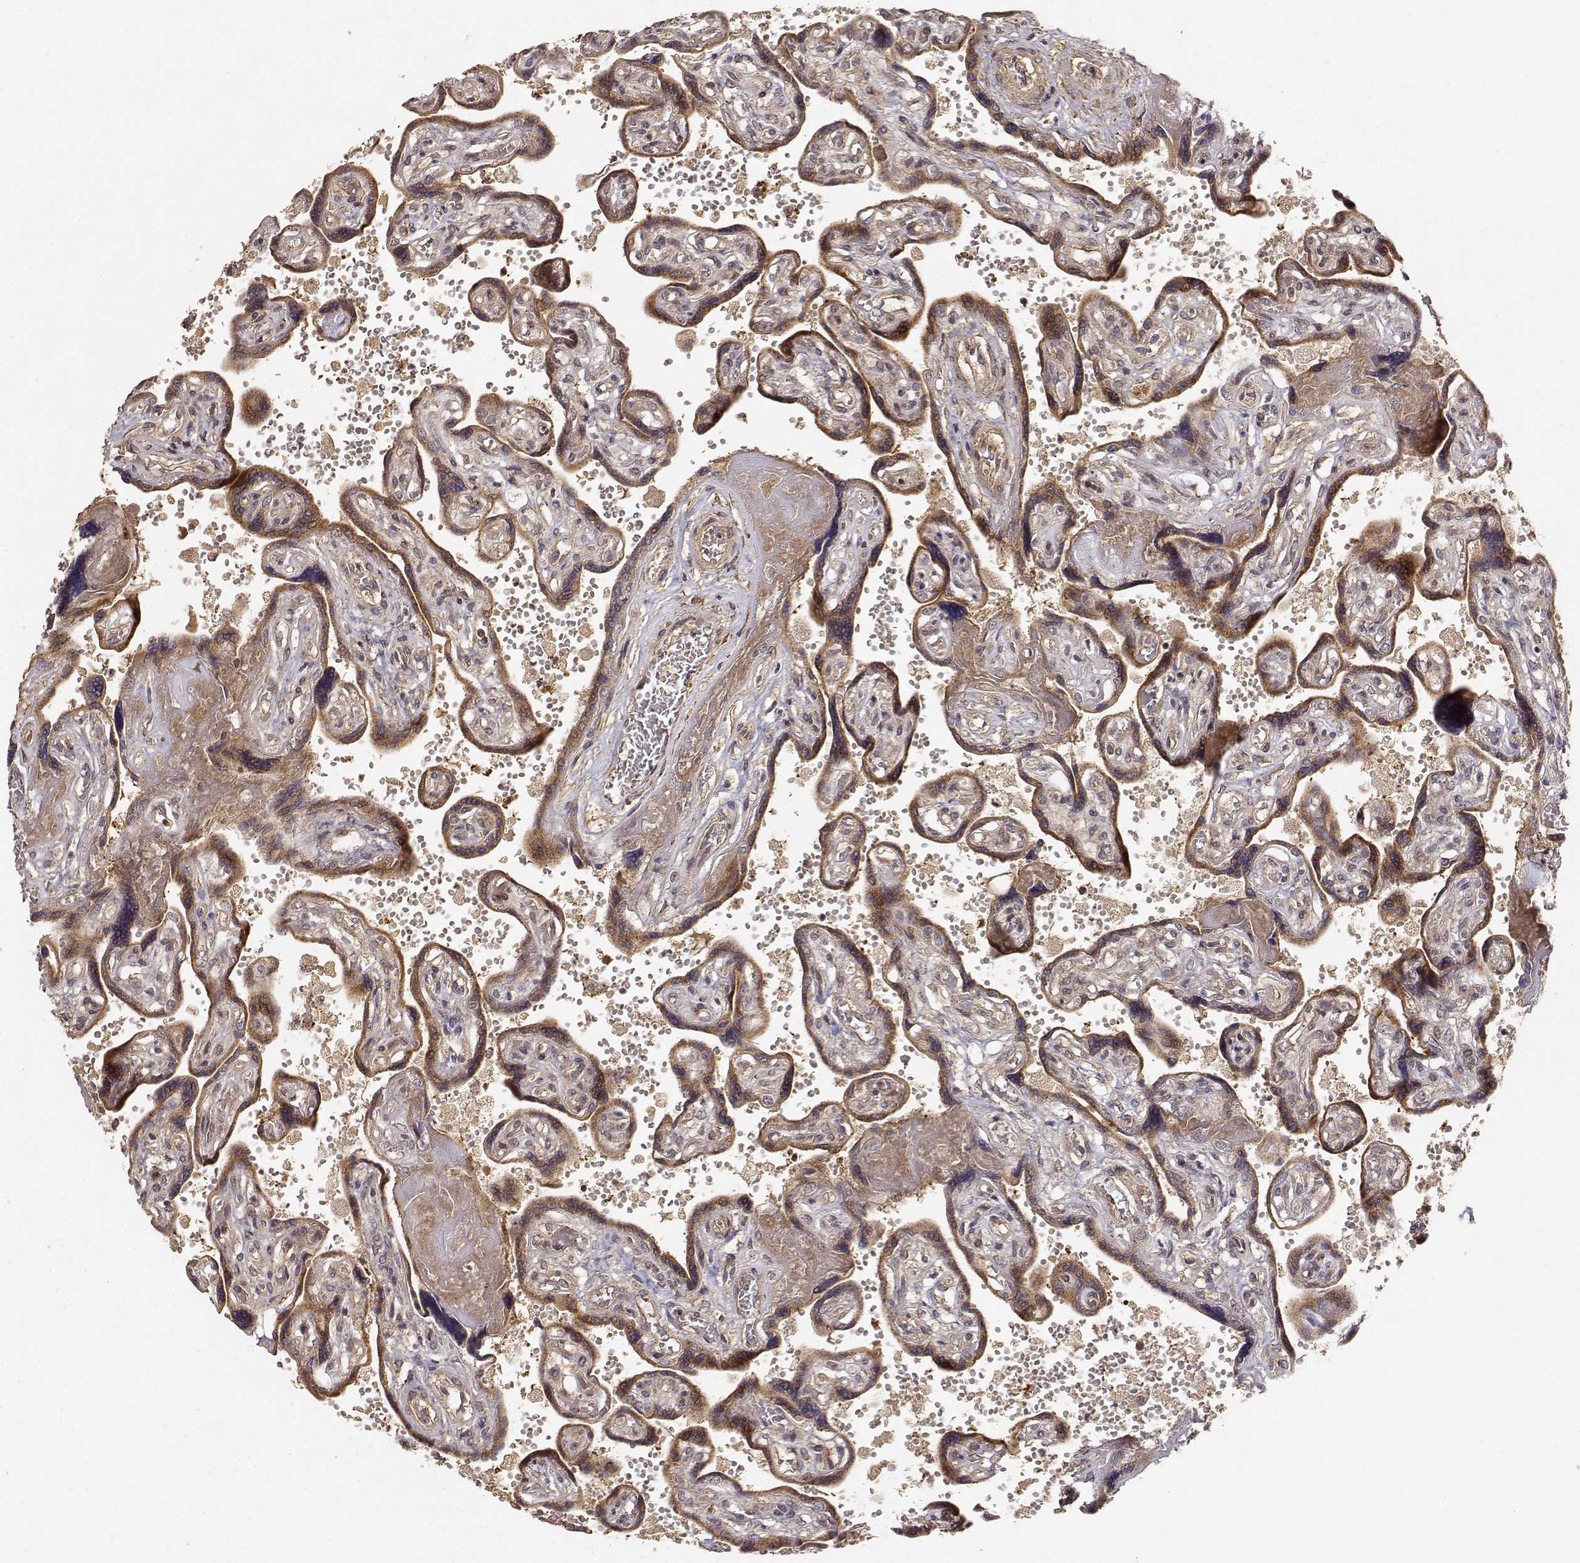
{"staining": {"intensity": "weak", "quantity": ">75%", "location": "cytoplasmic/membranous"}, "tissue": "placenta", "cell_type": "Decidual cells", "image_type": "normal", "snomed": [{"axis": "morphology", "description": "Normal tissue, NOS"}, {"axis": "topography", "description": "Placenta"}], "caption": "A low amount of weak cytoplasmic/membranous staining is seen in about >75% of decidual cells in benign placenta. (brown staining indicates protein expression, while blue staining denotes nuclei).", "gene": "PICK1", "patient": {"sex": "female", "age": 32}}